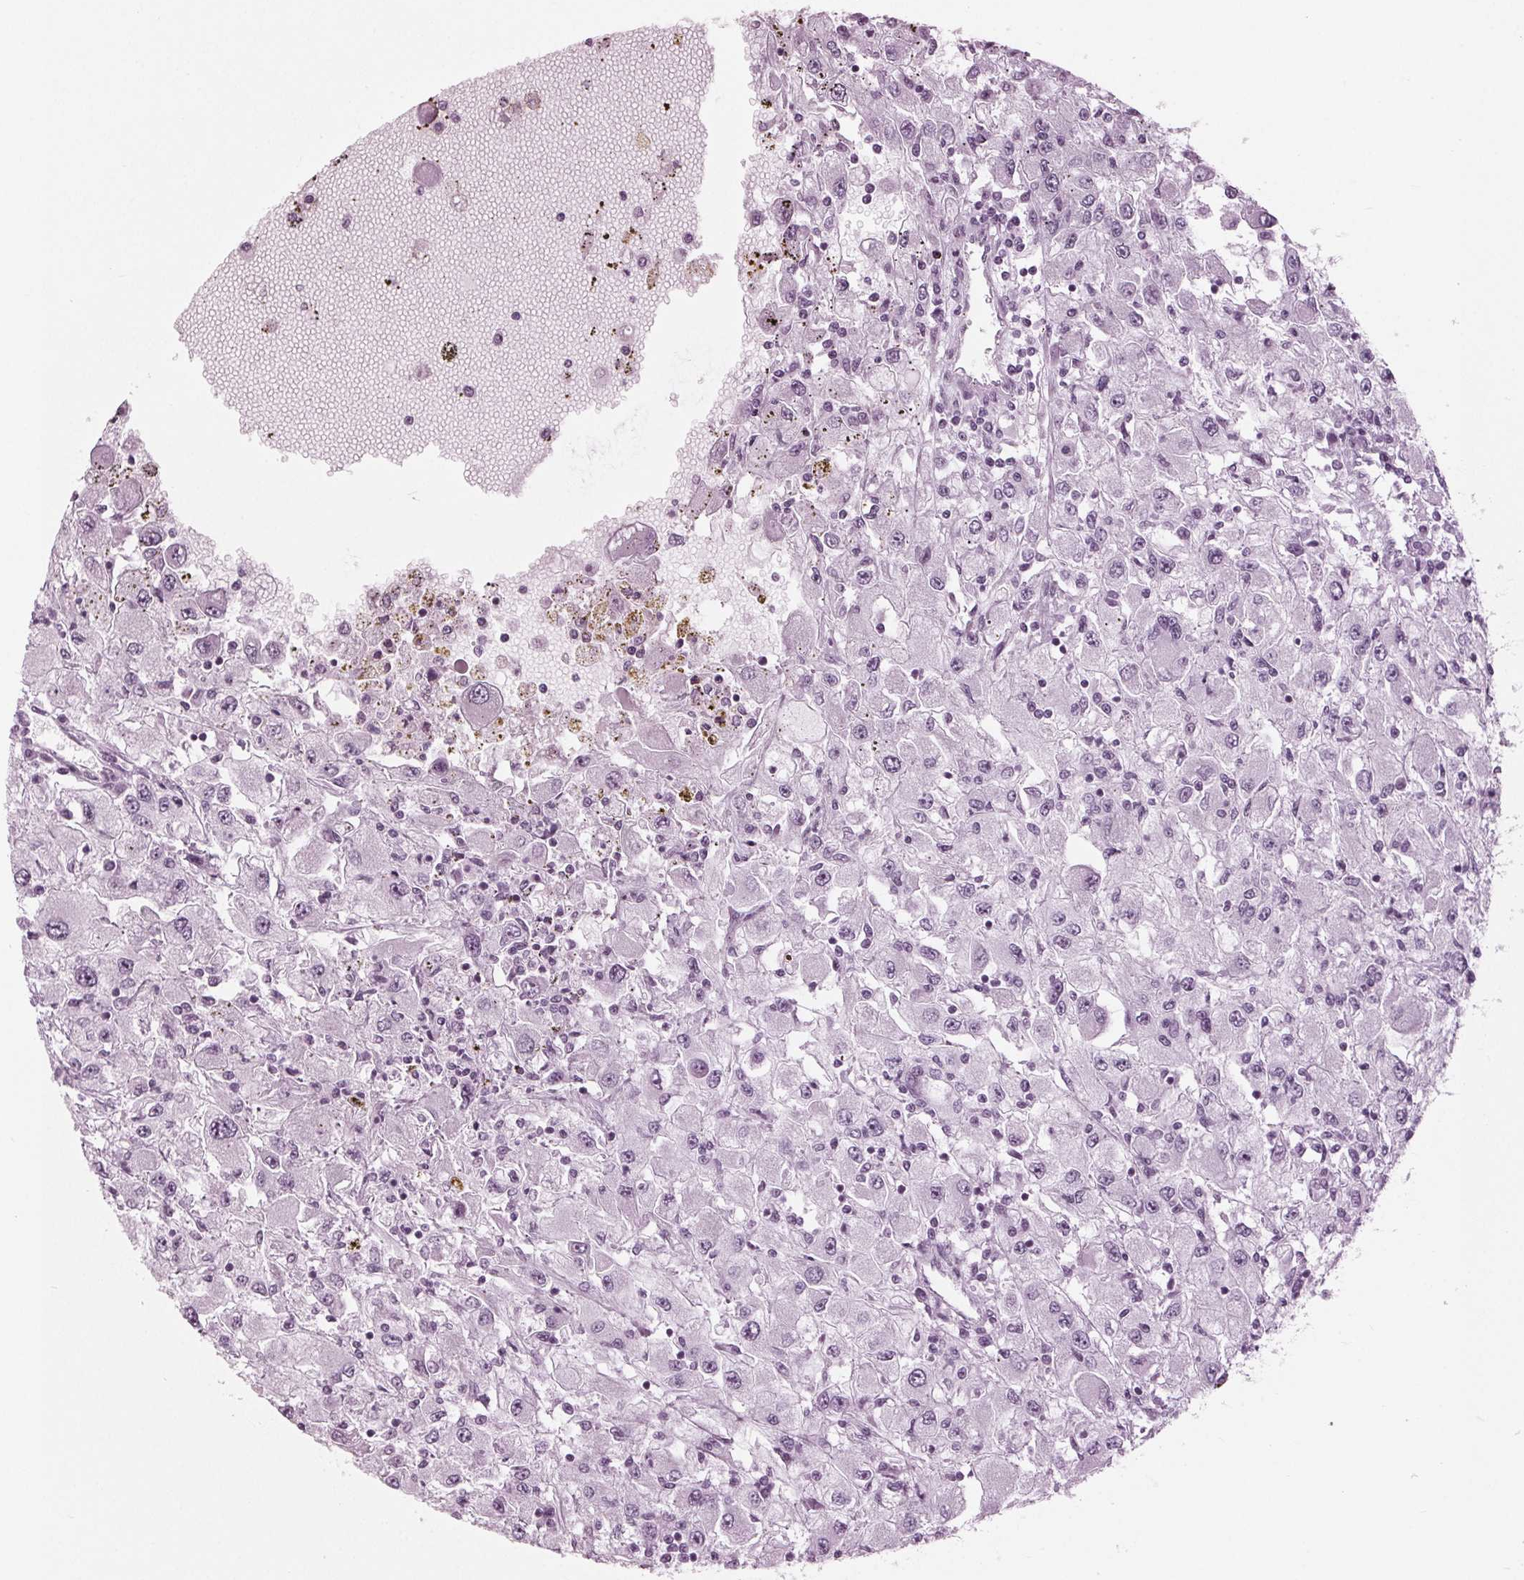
{"staining": {"intensity": "negative", "quantity": "none", "location": "none"}, "tissue": "renal cancer", "cell_type": "Tumor cells", "image_type": "cancer", "snomed": [{"axis": "morphology", "description": "Adenocarcinoma, NOS"}, {"axis": "topography", "description": "Kidney"}], "caption": "Protein analysis of renal cancer (adenocarcinoma) shows no significant staining in tumor cells.", "gene": "KRT28", "patient": {"sex": "female", "age": 67}}